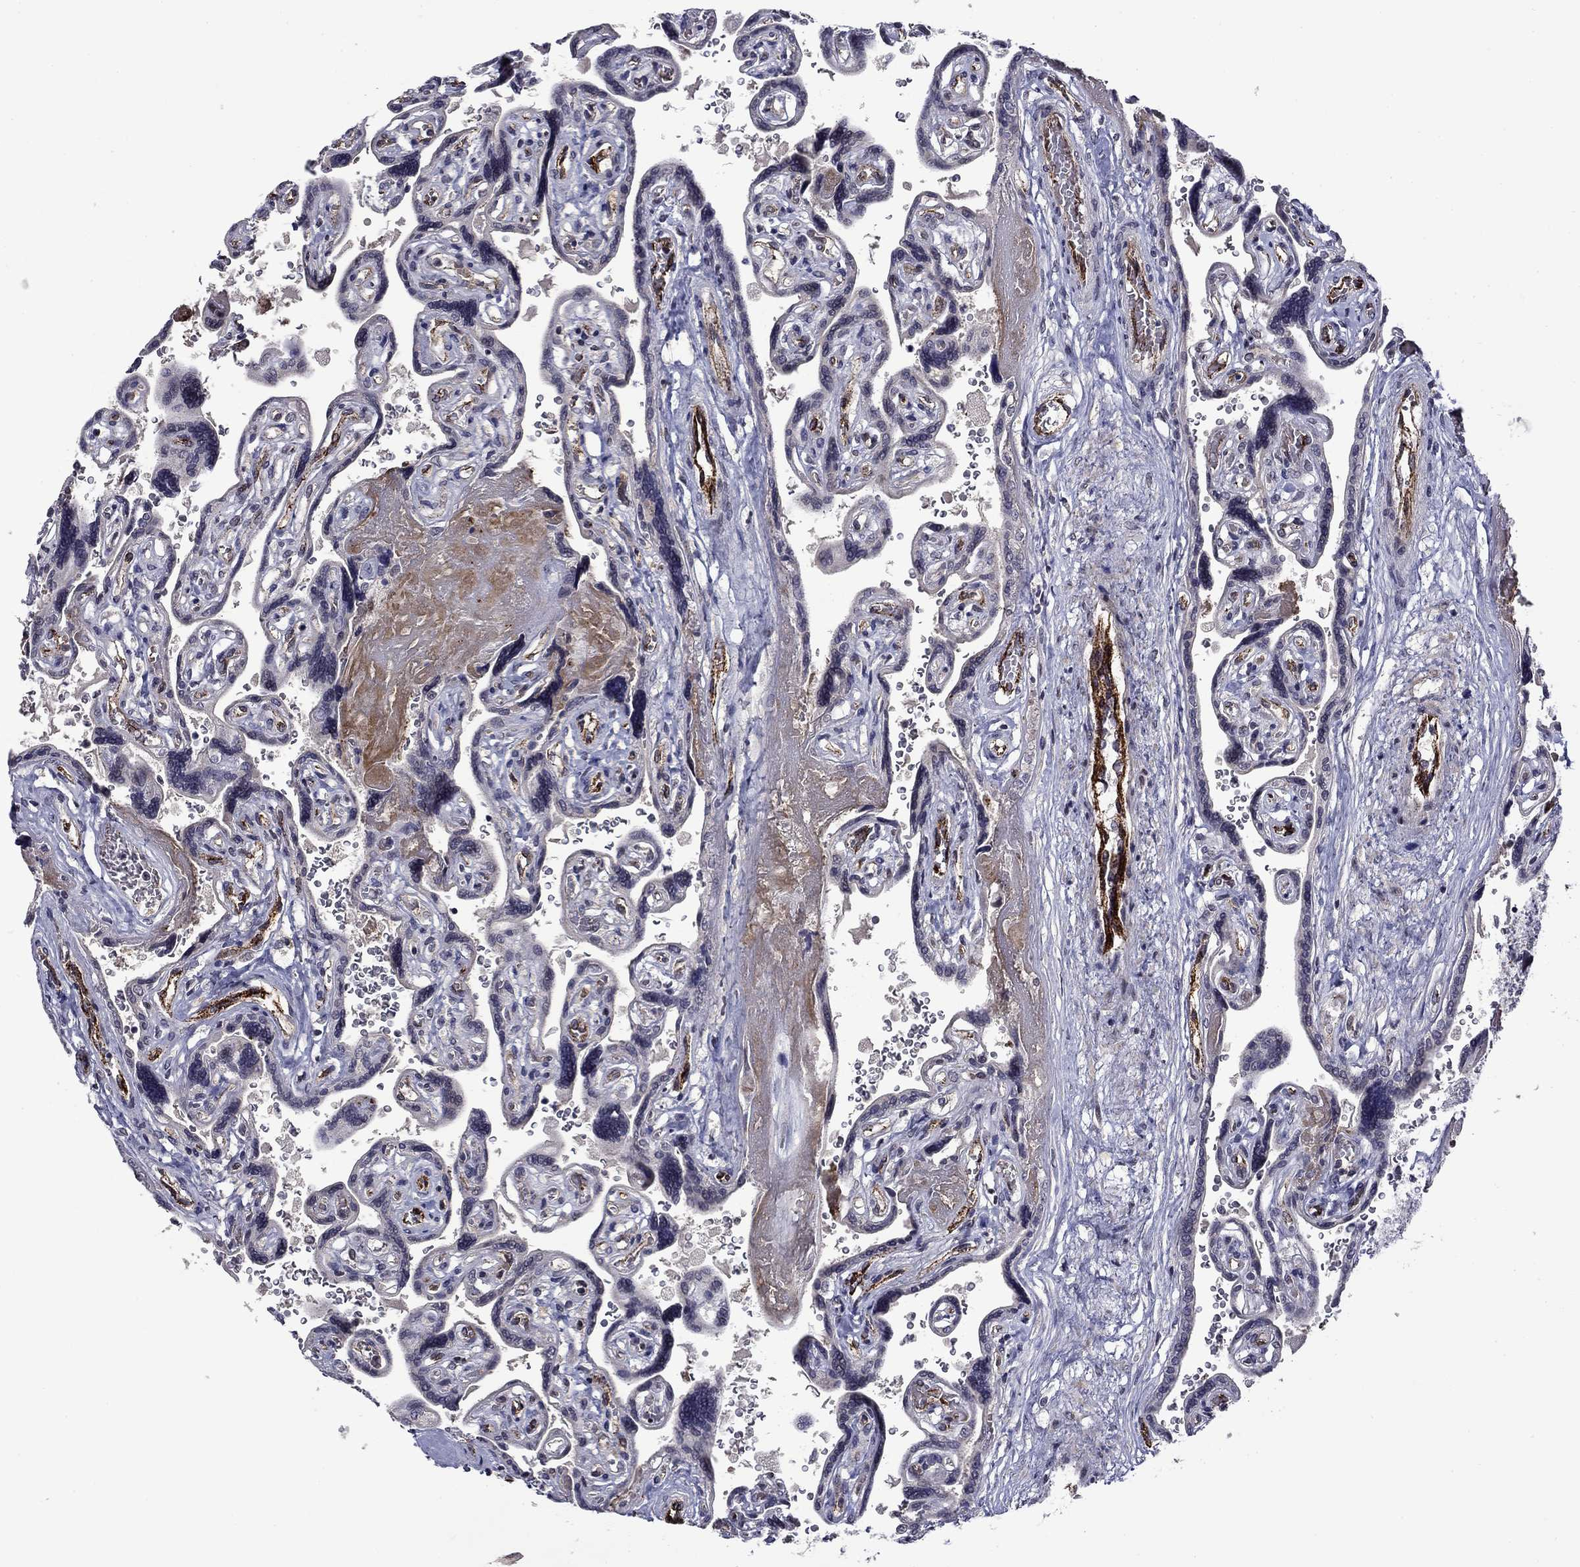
{"staining": {"intensity": "negative", "quantity": "none", "location": "none"}, "tissue": "placenta", "cell_type": "Decidual cells", "image_type": "normal", "snomed": [{"axis": "morphology", "description": "Normal tissue, NOS"}, {"axis": "topography", "description": "Placenta"}], "caption": "This is an IHC image of unremarkable human placenta. There is no staining in decidual cells.", "gene": "SLITRK1", "patient": {"sex": "female", "age": 32}}